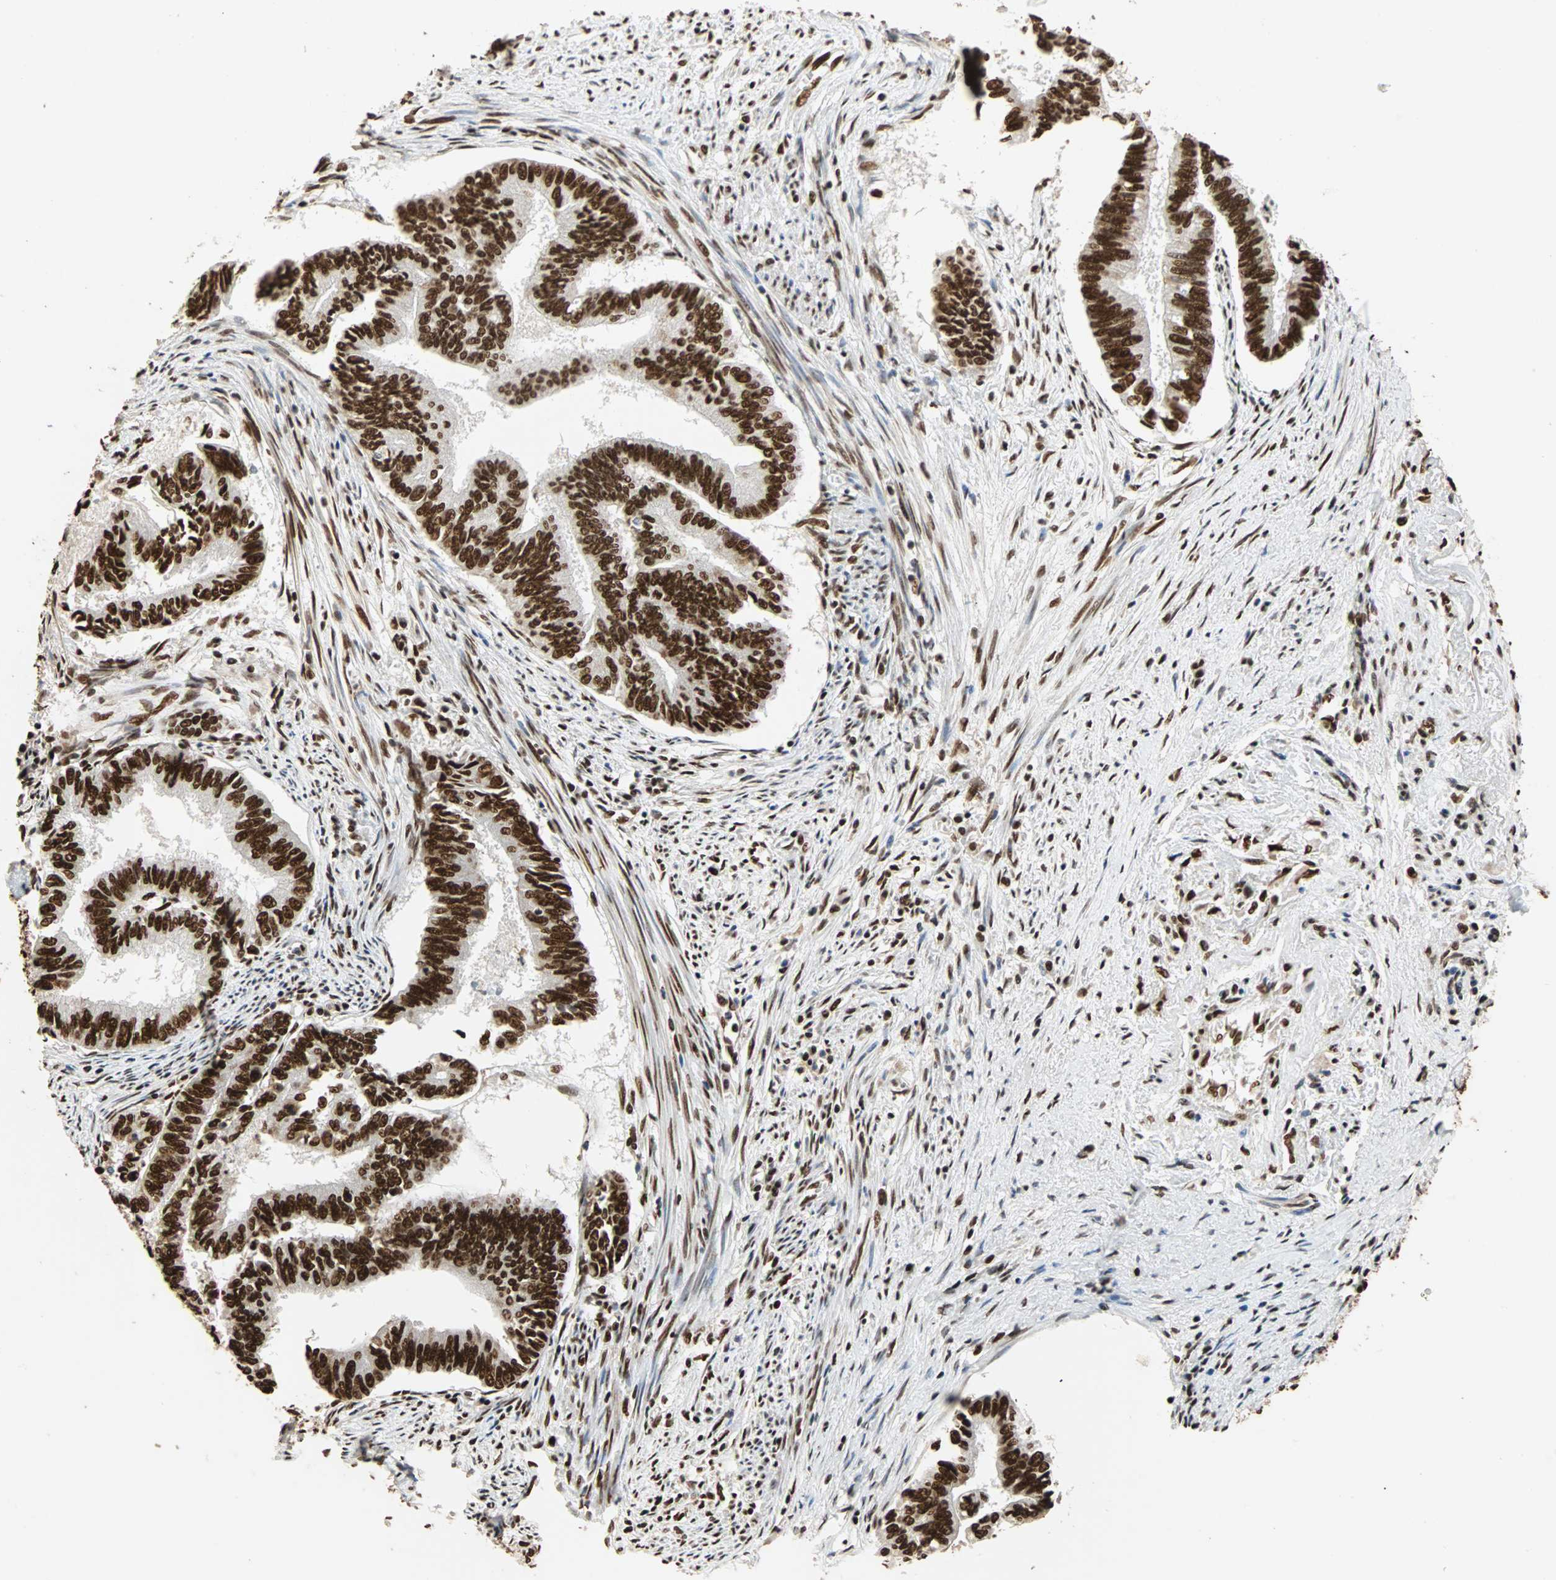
{"staining": {"intensity": "strong", "quantity": ">75%", "location": "nuclear"}, "tissue": "endometrial cancer", "cell_type": "Tumor cells", "image_type": "cancer", "snomed": [{"axis": "morphology", "description": "Adenocarcinoma, NOS"}, {"axis": "topography", "description": "Endometrium"}], "caption": "The photomicrograph displays staining of endometrial adenocarcinoma, revealing strong nuclear protein positivity (brown color) within tumor cells.", "gene": "ILF2", "patient": {"sex": "female", "age": 86}}